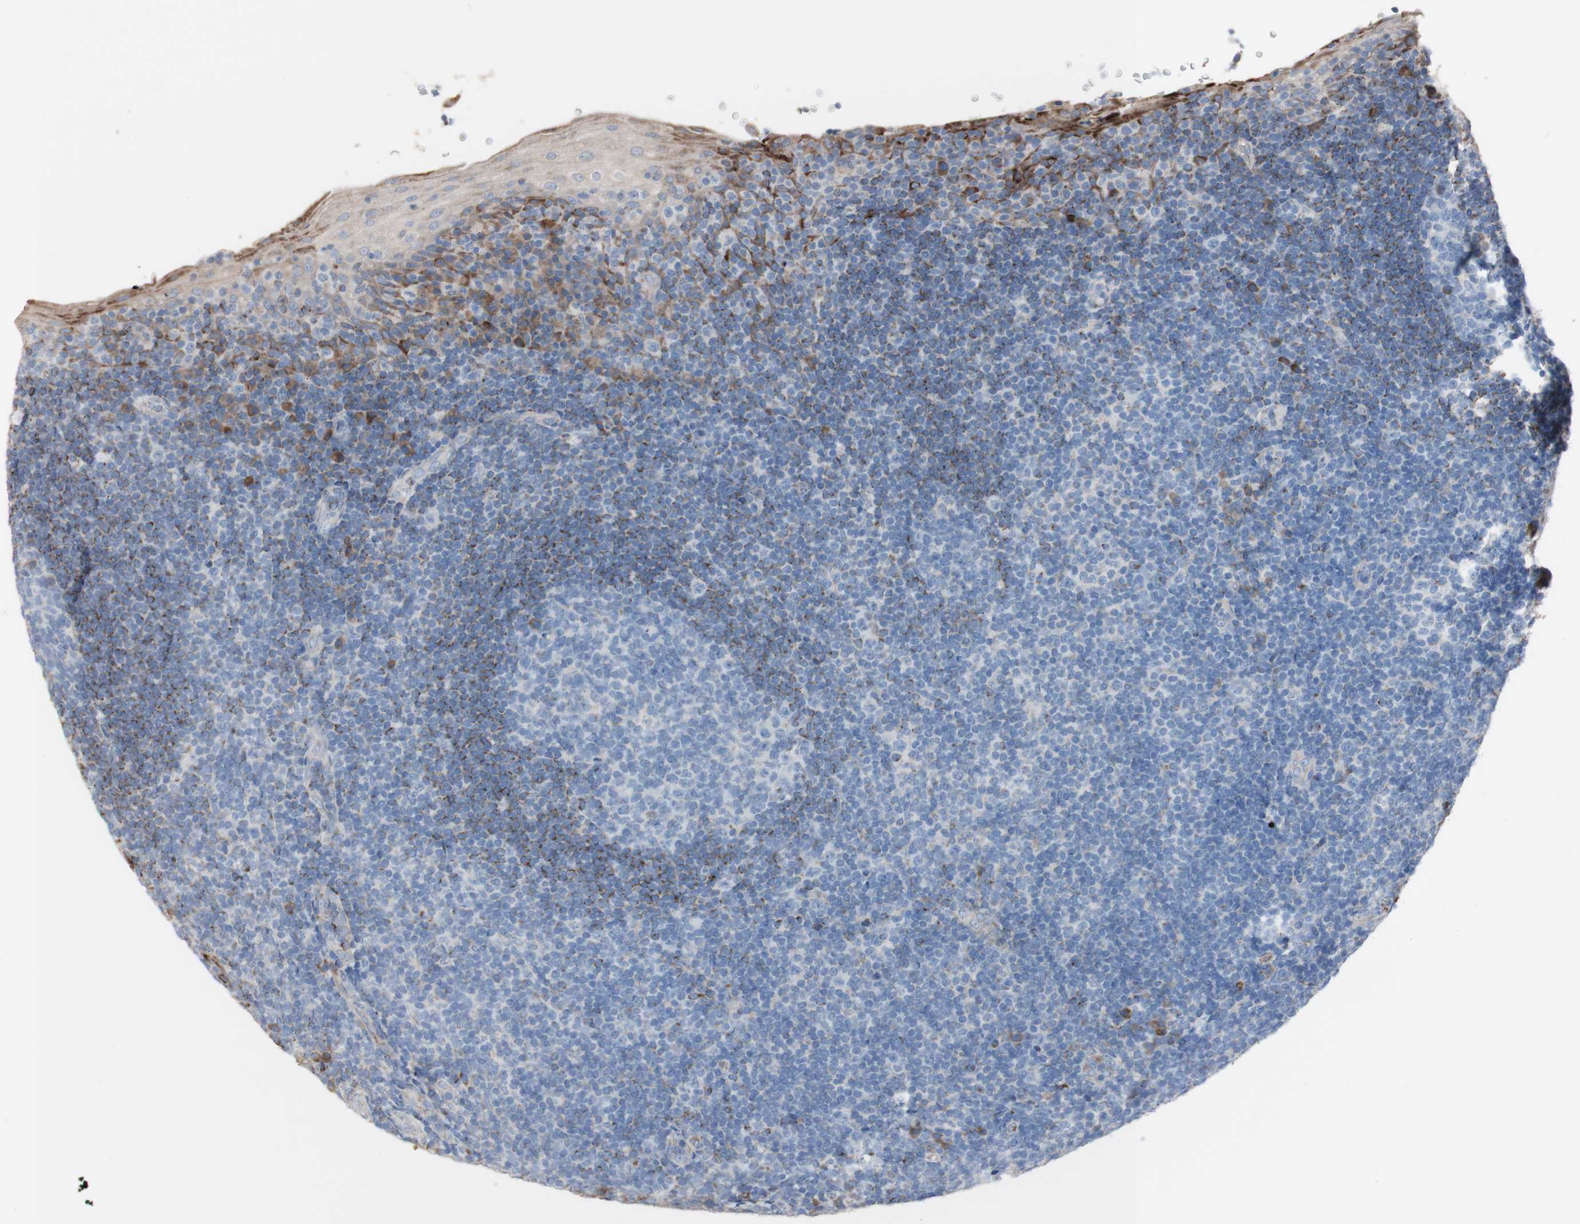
{"staining": {"intensity": "negative", "quantity": "none", "location": "none"}, "tissue": "tonsil", "cell_type": "Germinal center cells", "image_type": "normal", "snomed": [{"axis": "morphology", "description": "Normal tissue, NOS"}, {"axis": "topography", "description": "Tonsil"}], "caption": "The histopathology image demonstrates no staining of germinal center cells in benign tonsil. (DAB (3,3'-diaminobenzidine) immunohistochemistry (IHC) with hematoxylin counter stain).", "gene": "AGPAT5", "patient": {"sex": "male", "age": 37}}